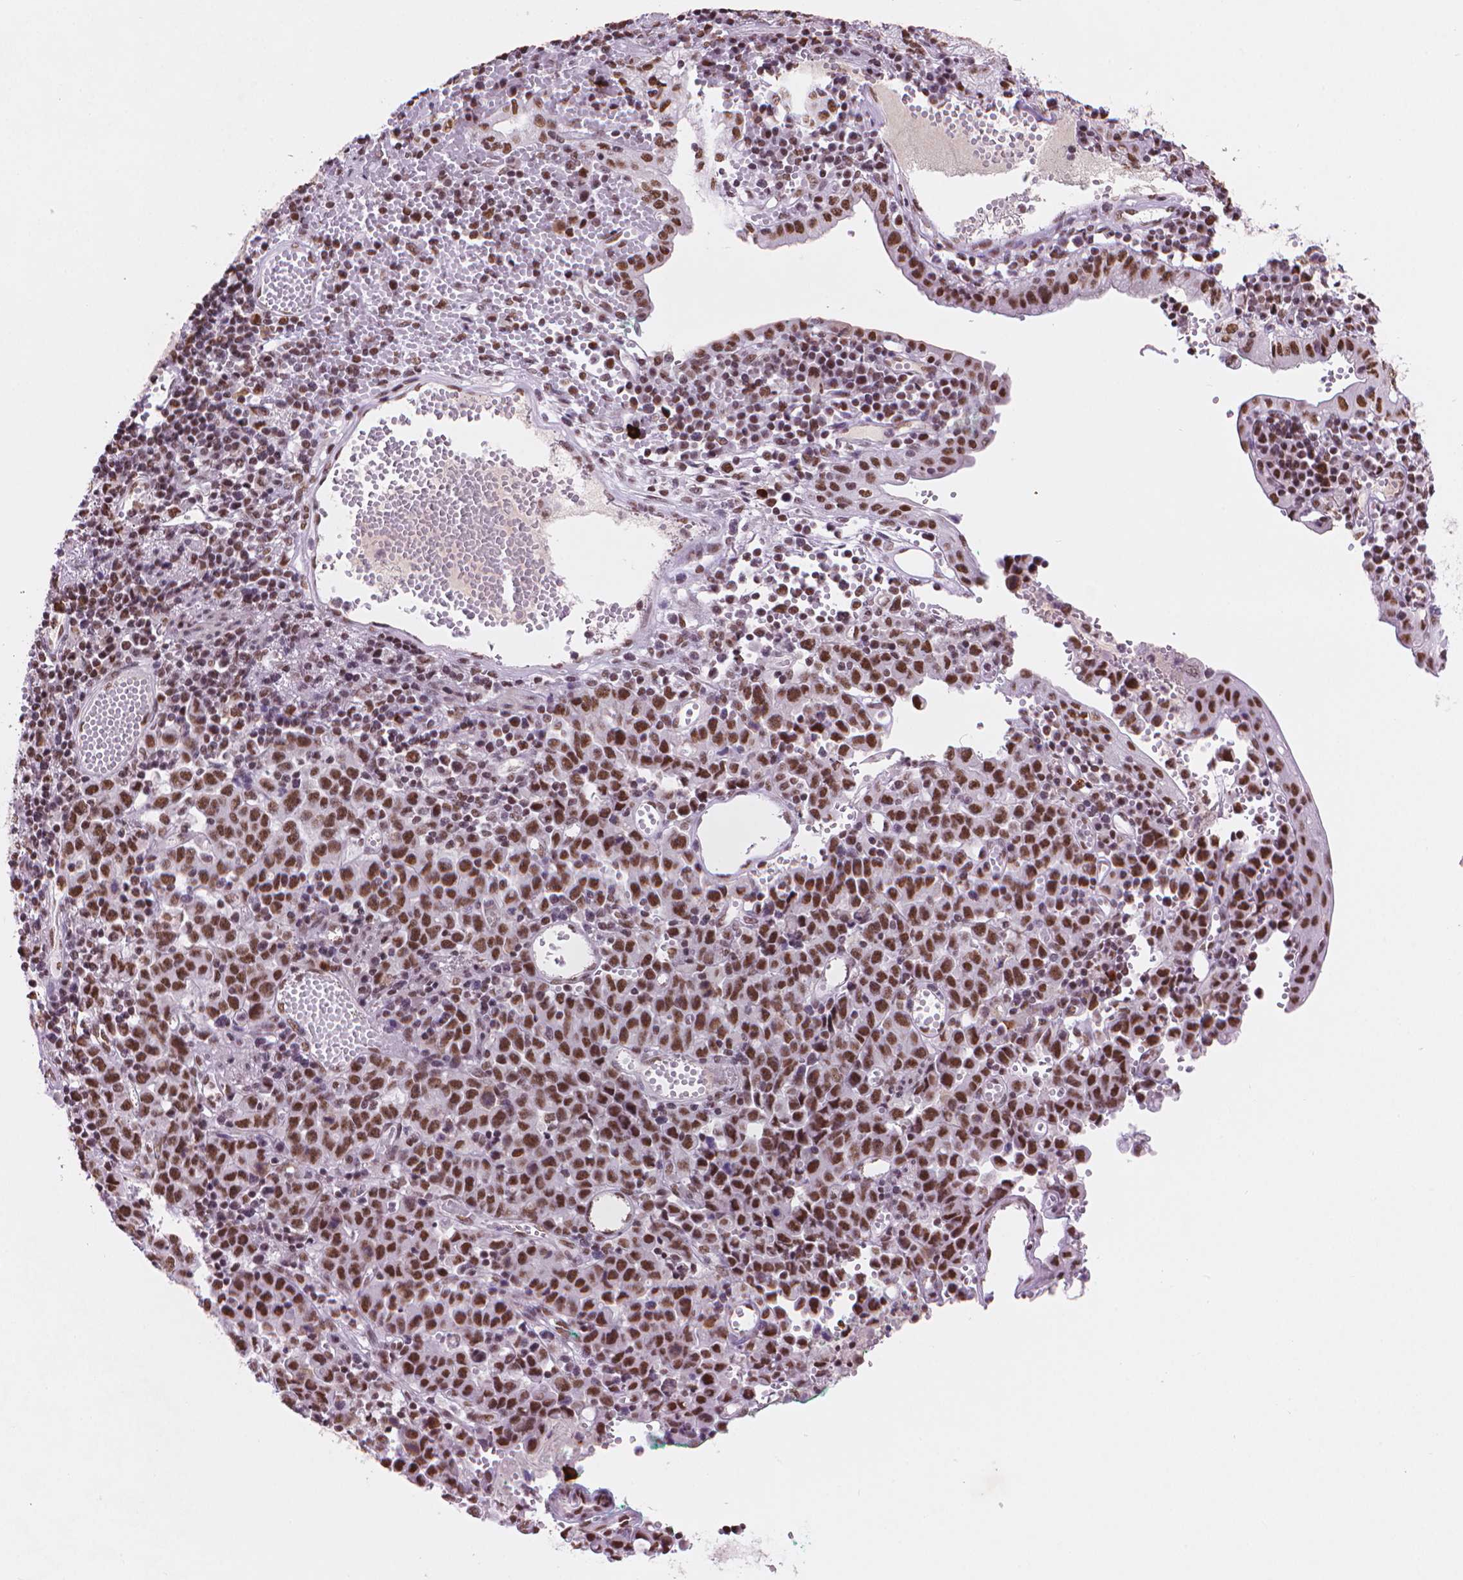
{"staining": {"intensity": "moderate", "quantity": ">75%", "location": "nuclear"}, "tissue": "stomach cancer", "cell_type": "Tumor cells", "image_type": "cancer", "snomed": [{"axis": "morphology", "description": "Adenocarcinoma, NOS"}, {"axis": "topography", "description": "Stomach, upper"}], "caption": "Immunohistochemistry (IHC) histopathology image of human stomach adenocarcinoma stained for a protein (brown), which reveals medium levels of moderate nuclear expression in approximately >75% of tumor cells.", "gene": "RPA4", "patient": {"sex": "male", "age": 69}}